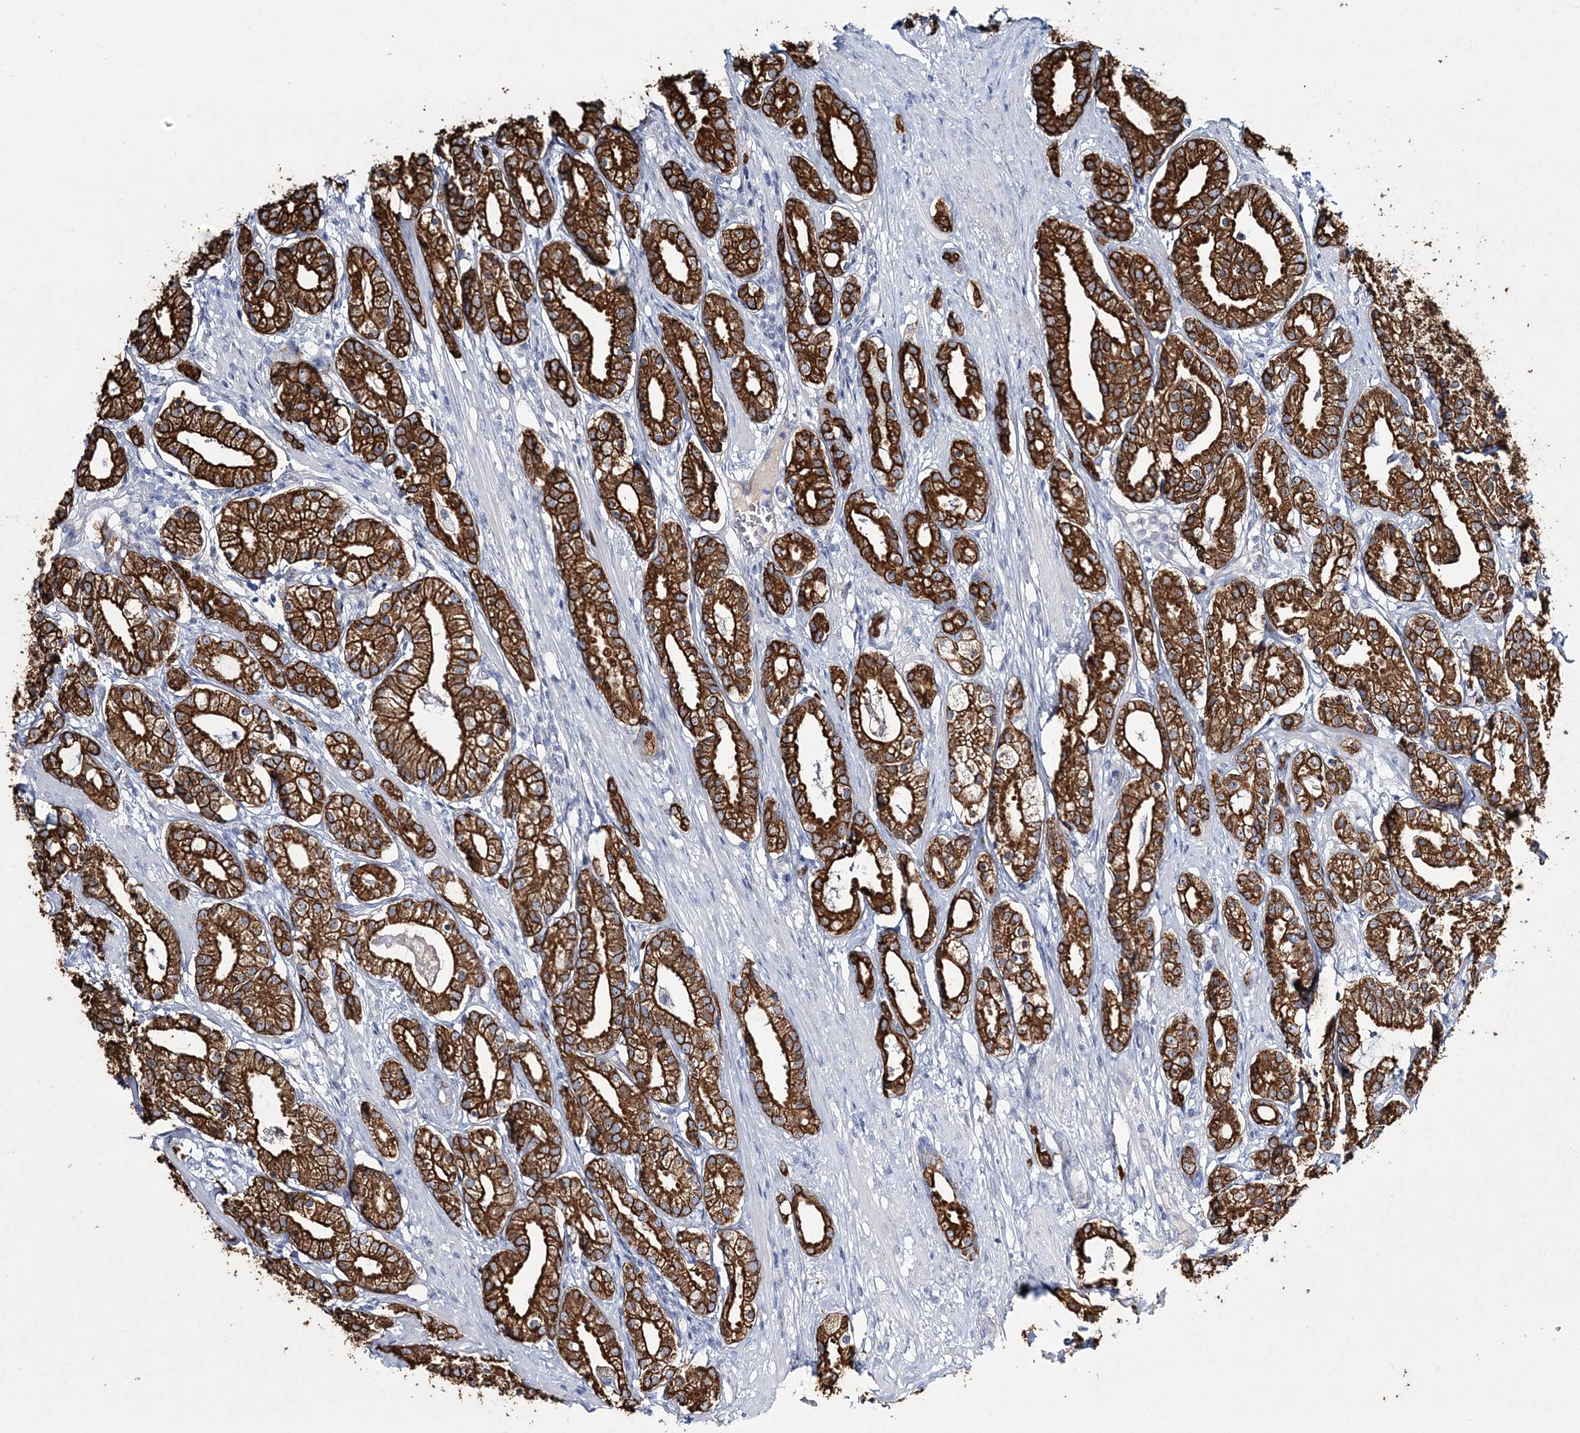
{"staining": {"intensity": "strong", "quantity": ">75%", "location": "cytoplasmic/membranous"}, "tissue": "prostate cancer", "cell_type": "Tumor cells", "image_type": "cancer", "snomed": [{"axis": "morphology", "description": "Adenocarcinoma, High grade"}, {"axis": "topography", "description": "Prostate"}], "caption": "Human prostate cancer stained with a protein marker shows strong staining in tumor cells.", "gene": "ADGRL1", "patient": {"sex": "male", "age": 69}}